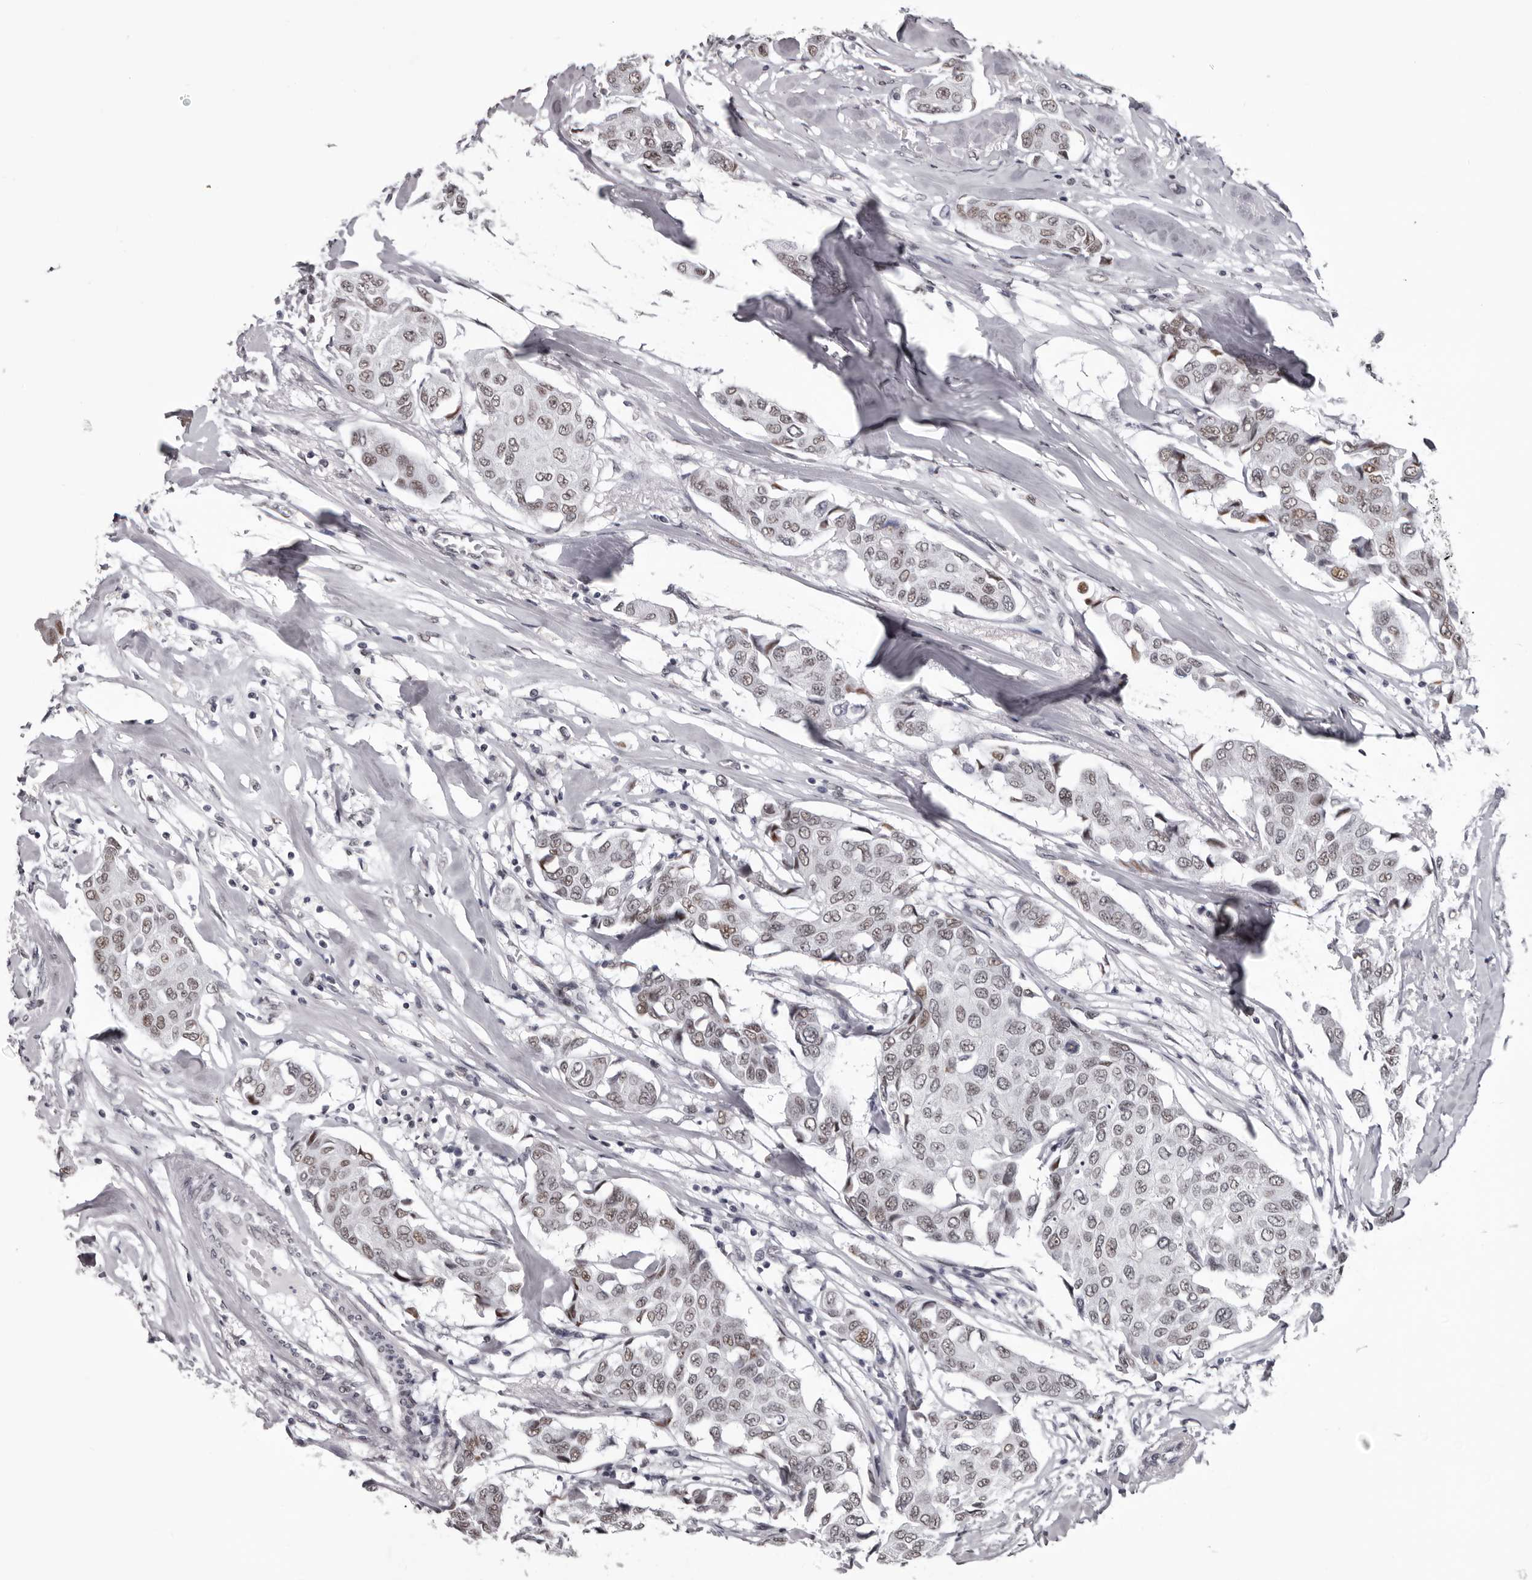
{"staining": {"intensity": "weak", "quantity": "25%-75%", "location": "nuclear"}, "tissue": "breast cancer", "cell_type": "Tumor cells", "image_type": "cancer", "snomed": [{"axis": "morphology", "description": "Duct carcinoma"}, {"axis": "topography", "description": "Breast"}], "caption": "Immunohistochemistry (IHC) of breast intraductal carcinoma demonstrates low levels of weak nuclear positivity in about 25%-75% of tumor cells.", "gene": "NUMA1", "patient": {"sex": "female", "age": 80}}